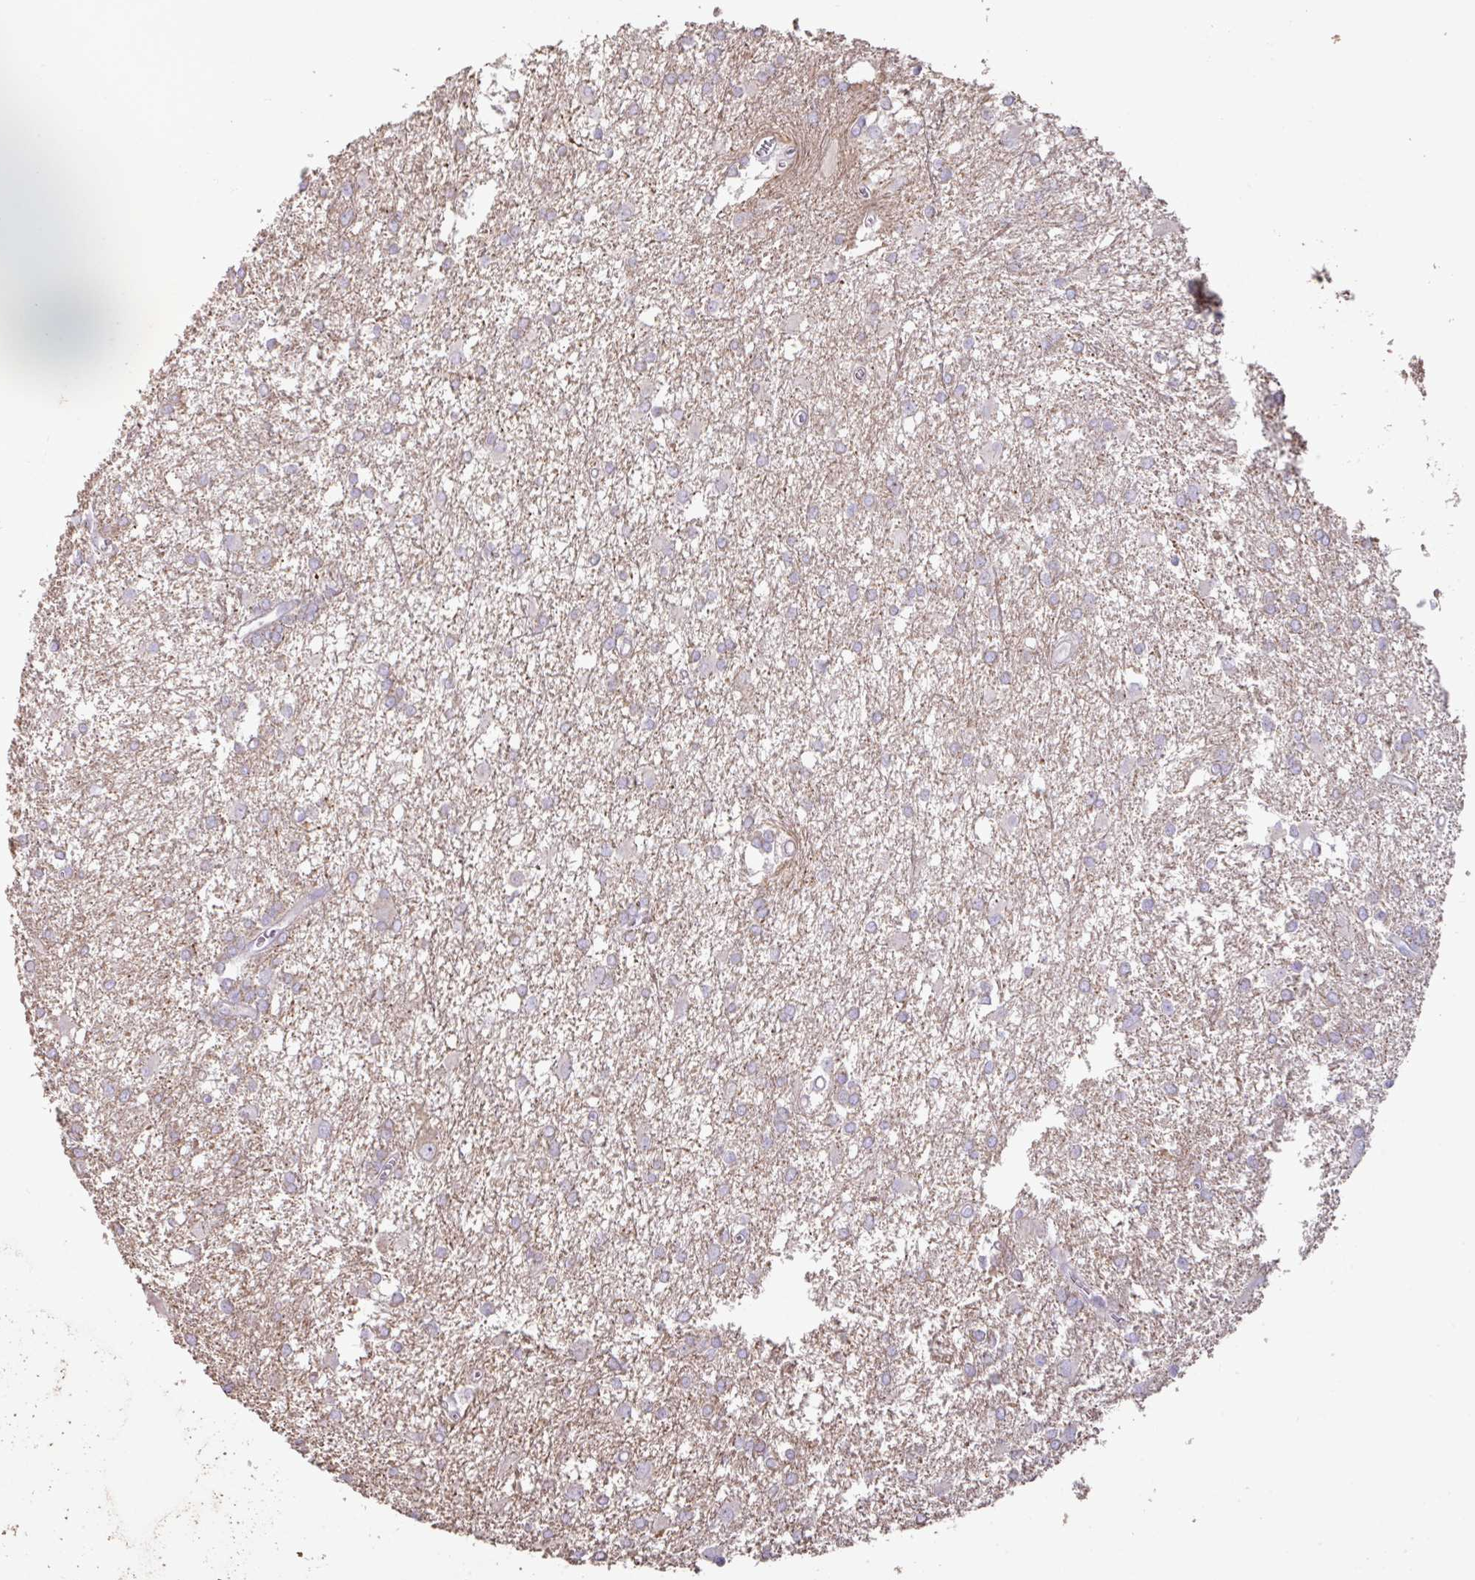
{"staining": {"intensity": "weak", "quantity": ">75%", "location": "cytoplasmic/membranous"}, "tissue": "glioma", "cell_type": "Tumor cells", "image_type": "cancer", "snomed": [{"axis": "morphology", "description": "Glioma, malignant, High grade"}, {"axis": "topography", "description": "Brain"}], "caption": "Glioma tissue shows weak cytoplasmic/membranous expression in about >75% of tumor cells, visualized by immunohistochemistry.", "gene": "MRRF", "patient": {"sex": "male", "age": 48}}